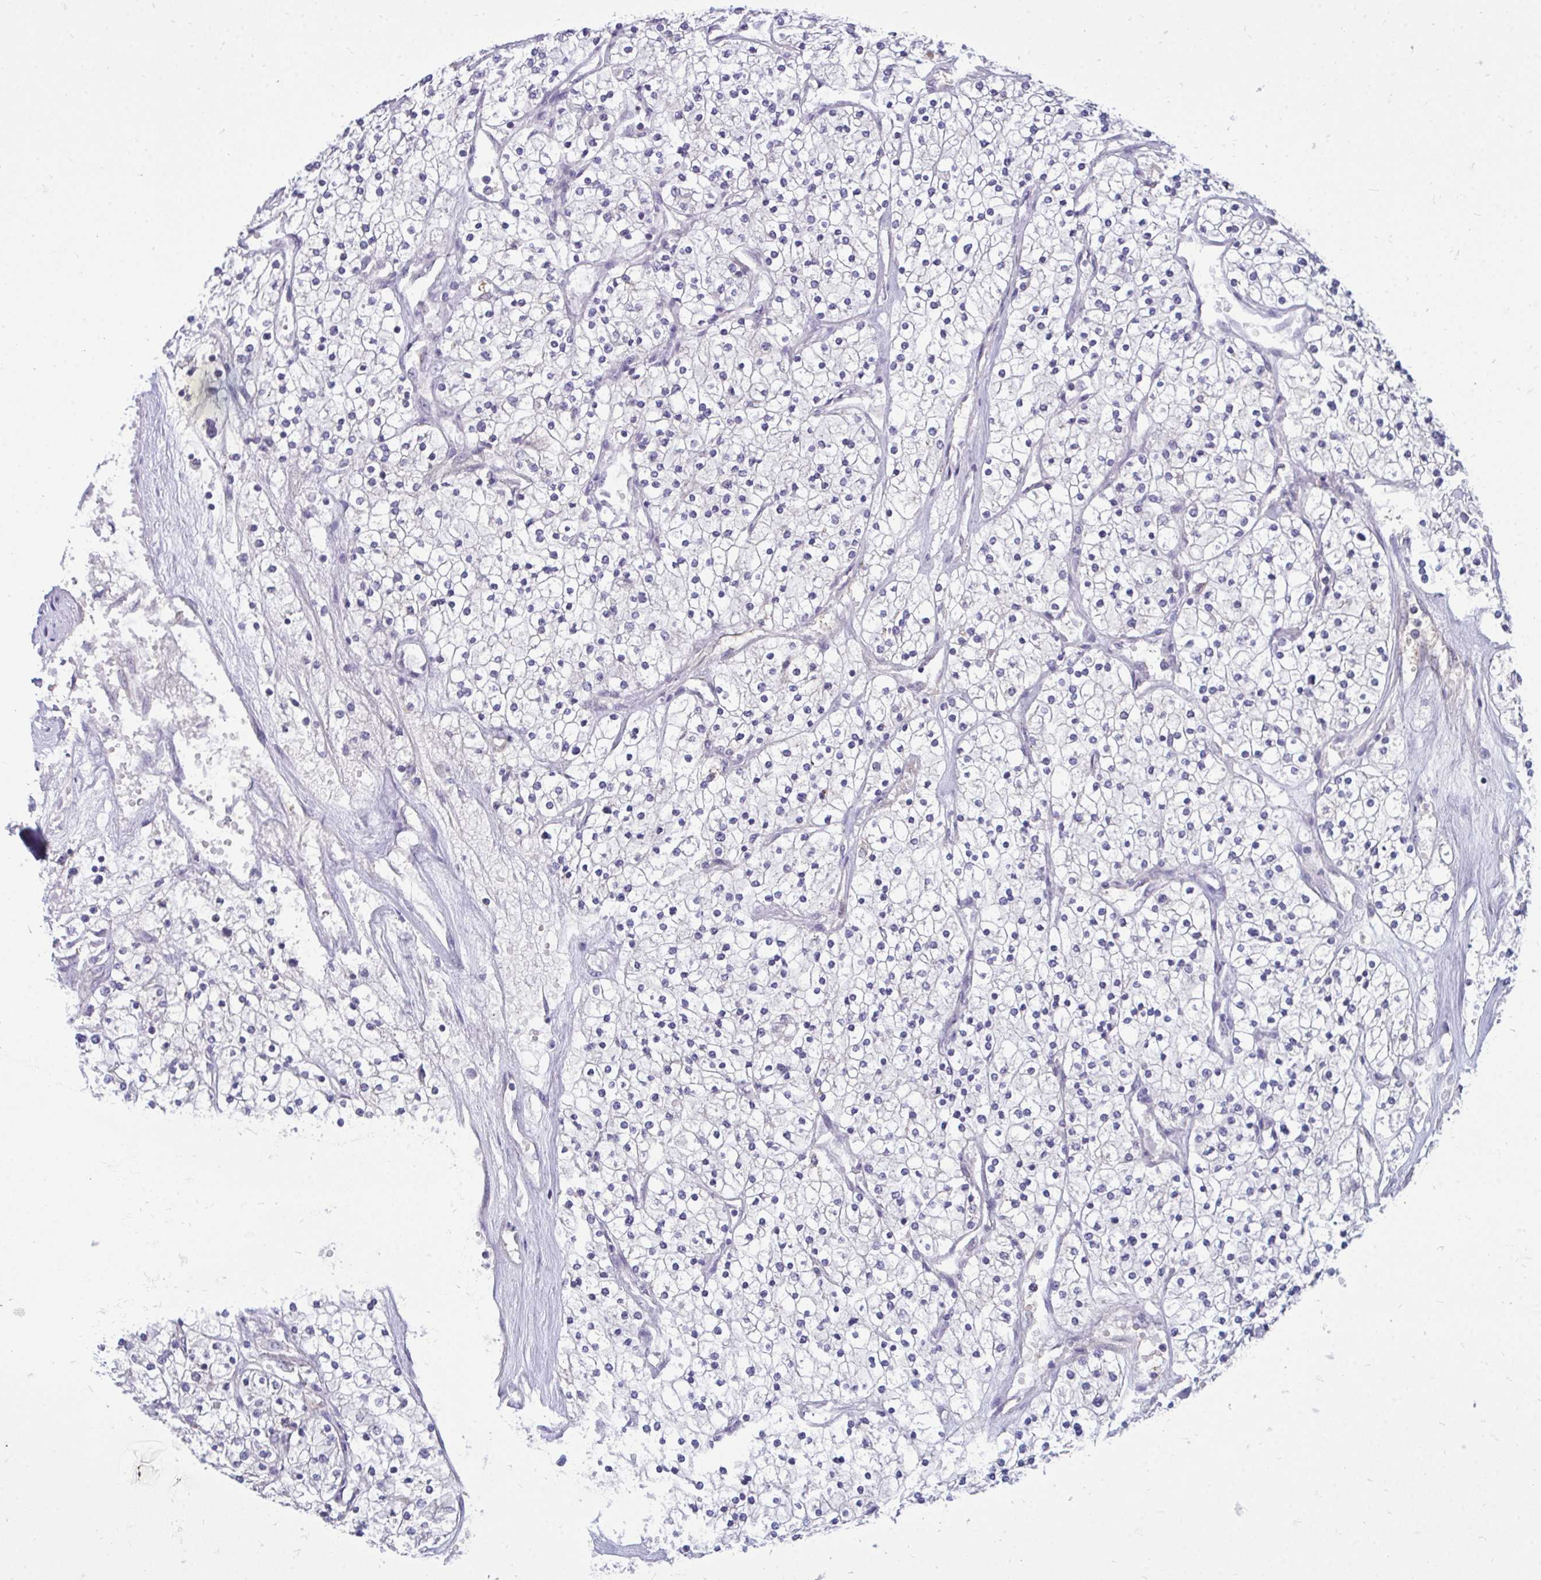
{"staining": {"intensity": "negative", "quantity": "none", "location": "none"}, "tissue": "renal cancer", "cell_type": "Tumor cells", "image_type": "cancer", "snomed": [{"axis": "morphology", "description": "Adenocarcinoma, NOS"}, {"axis": "topography", "description": "Kidney"}], "caption": "Renal adenocarcinoma stained for a protein using immunohistochemistry reveals no staining tumor cells.", "gene": "FABP3", "patient": {"sex": "male", "age": 80}}